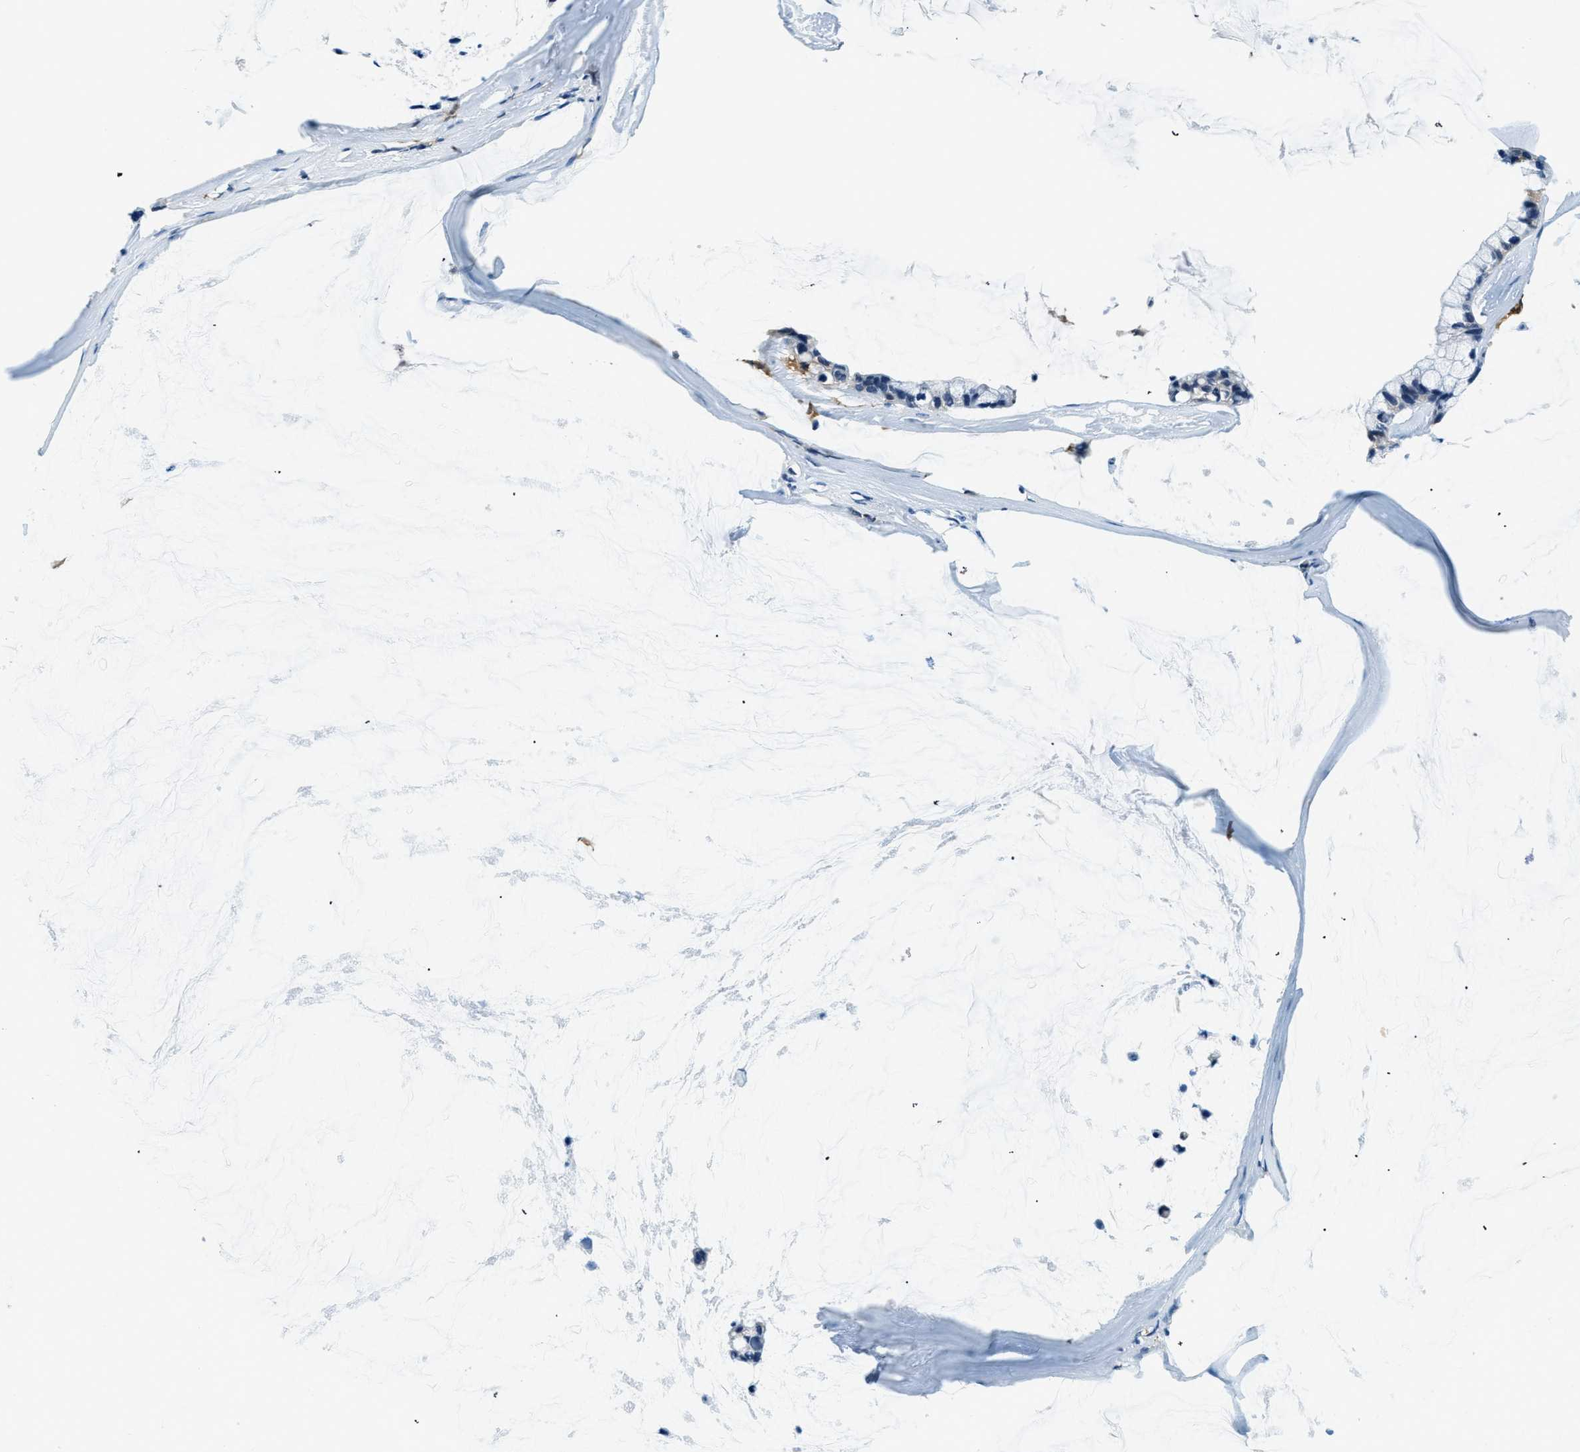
{"staining": {"intensity": "negative", "quantity": "none", "location": "none"}, "tissue": "ovarian cancer", "cell_type": "Tumor cells", "image_type": "cancer", "snomed": [{"axis": "morphology", "description": "Cystadenocarcinoma, mucinous, NOS"}, {"axis": "topography", "description": "Ovary"}], "caption": "A photomicrograph of human mucinous cystadenocarcinoma (ovarian) is negative for staining in tumor cells. (DAB (3,3'-diaminobenzidine) immunohistochemistry with hematoxylin counter stain).", "gene": "CAPG", "patient": {"sex": "female", "age": 39}}